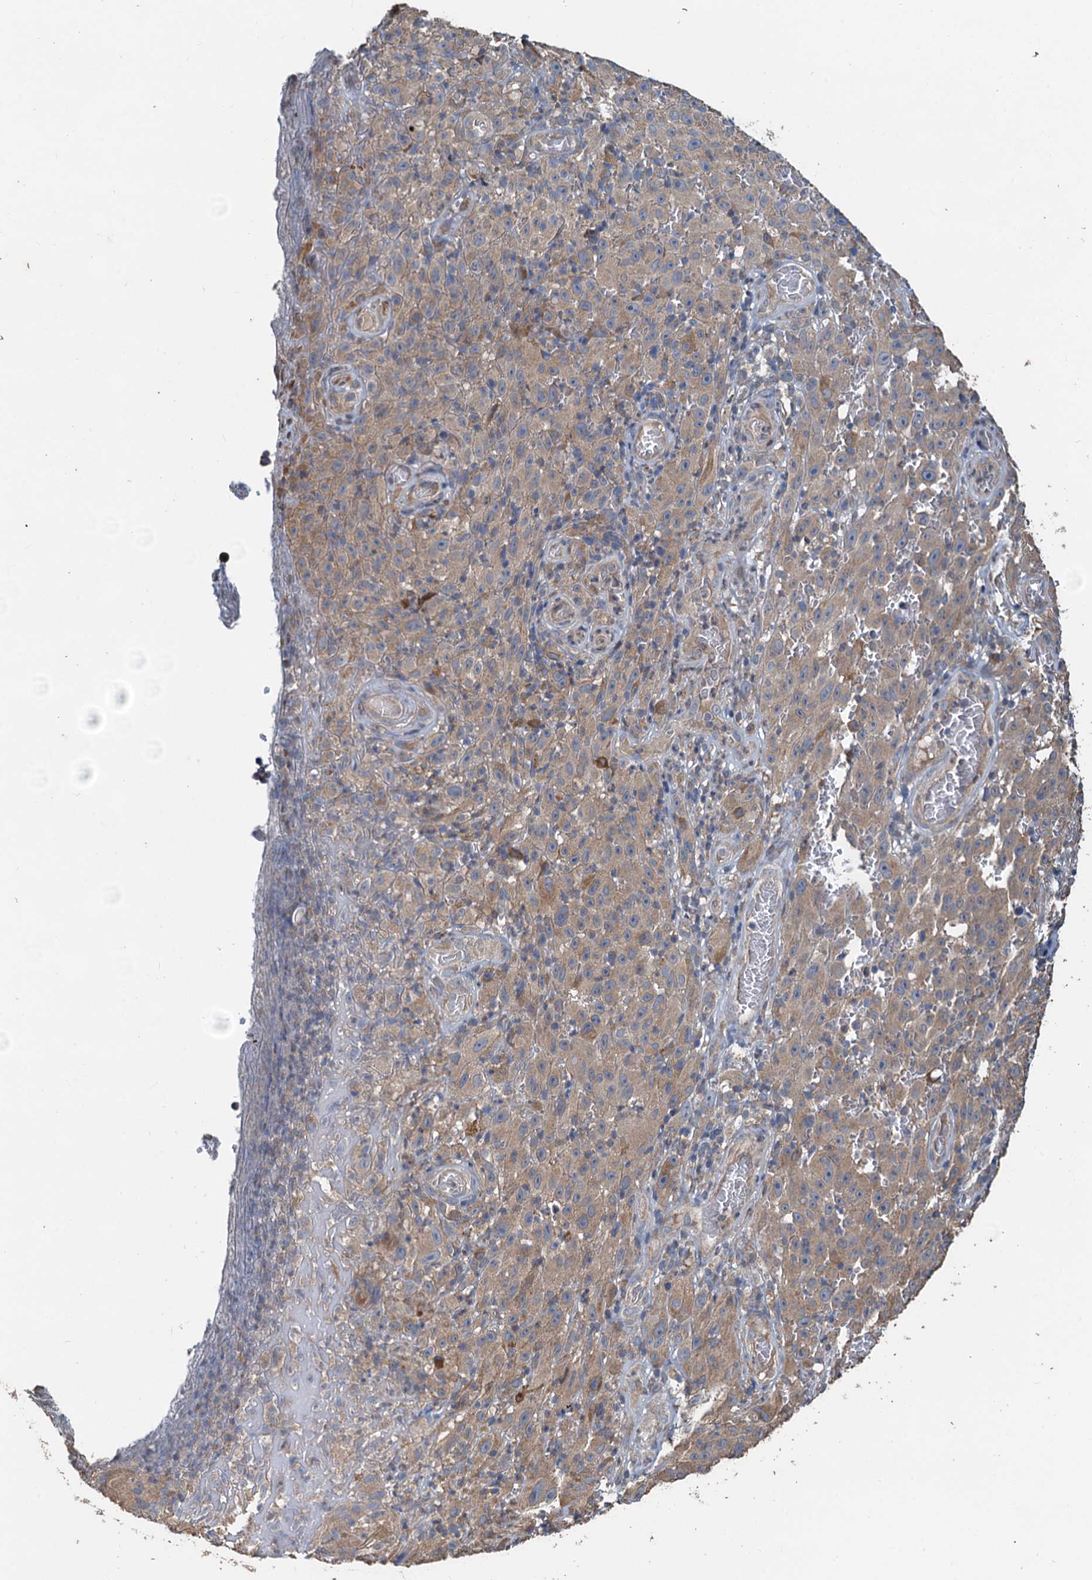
{"staining": {"intensity": "weak", "quantity": "25%-75%", "location": "cytoplasmic/membranous"}, "tissue": "melanoma", "cell_type": "Tumor cells", "image_type": "cancer", "snomed": [{"axis": "morphology", "description": "Malignant melanoma, NOS"}, {"axis": "topography", "description": "Skin"}], "caption": "This is an image of immunohistochemistry staining of malignant melanoma, which shows weak expression in the cytoplasmic/membranous of tumor cells.", "gene": "HYI", "patient": {"sex": "female", "age": 82}}